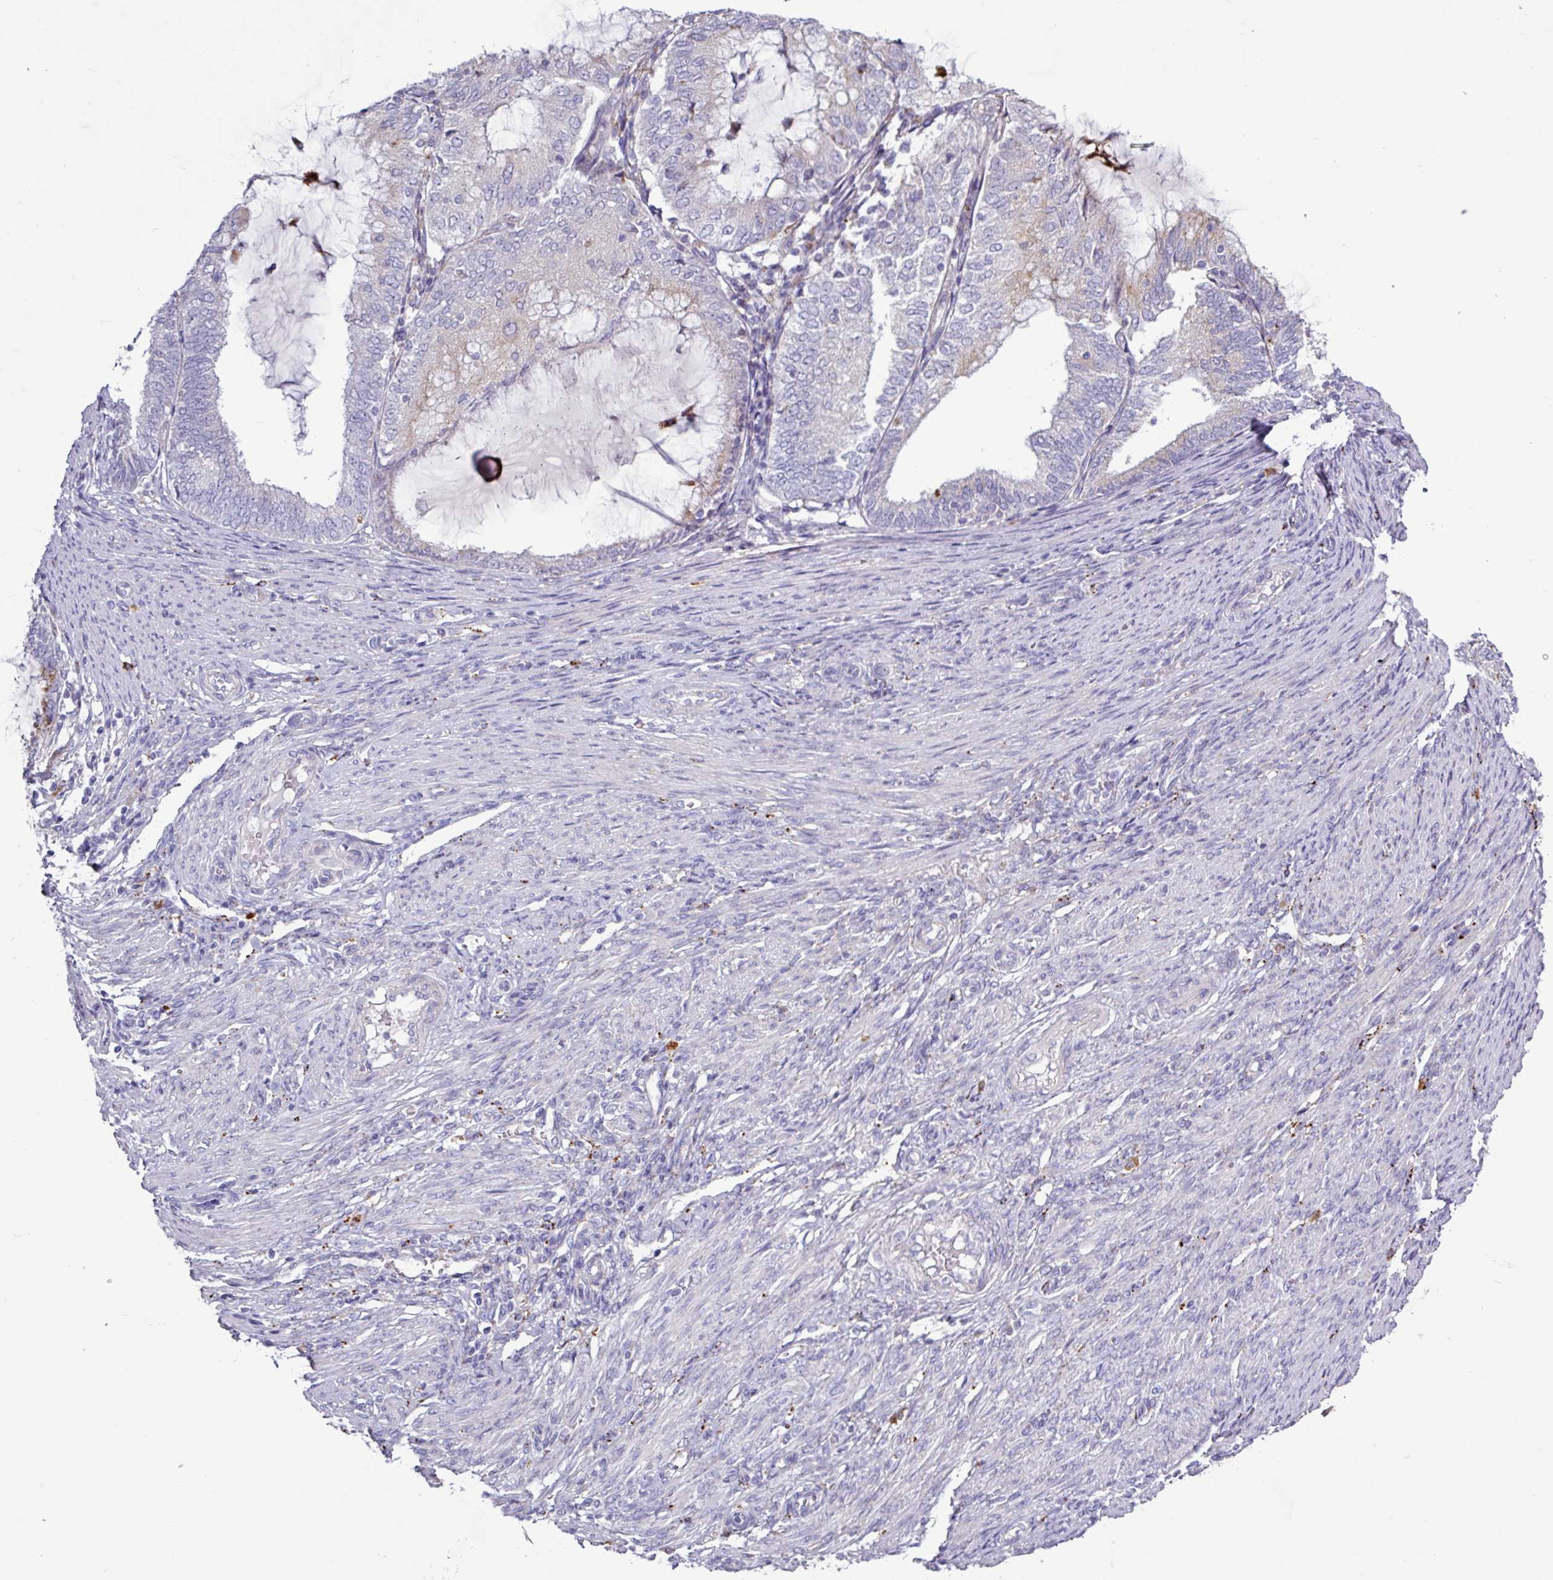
{"staining": {"intensity": "moderate", "quantity": "<25%", "location": "cytoplasmic/membranous"}, "tissue": "endometrial cancer", "cell_type": "Tumor cells", "image_type": "cancer", "snomed": [{"axis": "morphology", "description": "Adenocarcinoma, NOS"}, {"axis": "topography", "description": "Endometrium"}], "caption": "Immunohistochemistry (IHC) image of neoplastic tissue: adenocarcinoma (endometrial) stained using immunohistochemistry (IHC) reveals low levels of moderate protein expression localized specifically in the cytoplasmic/membranous of tumor cells, appearing as a cytoplasmic/membranous brown color.", "gene": "AMIGO2", "patient": {"sex": "female", "age": 81}}